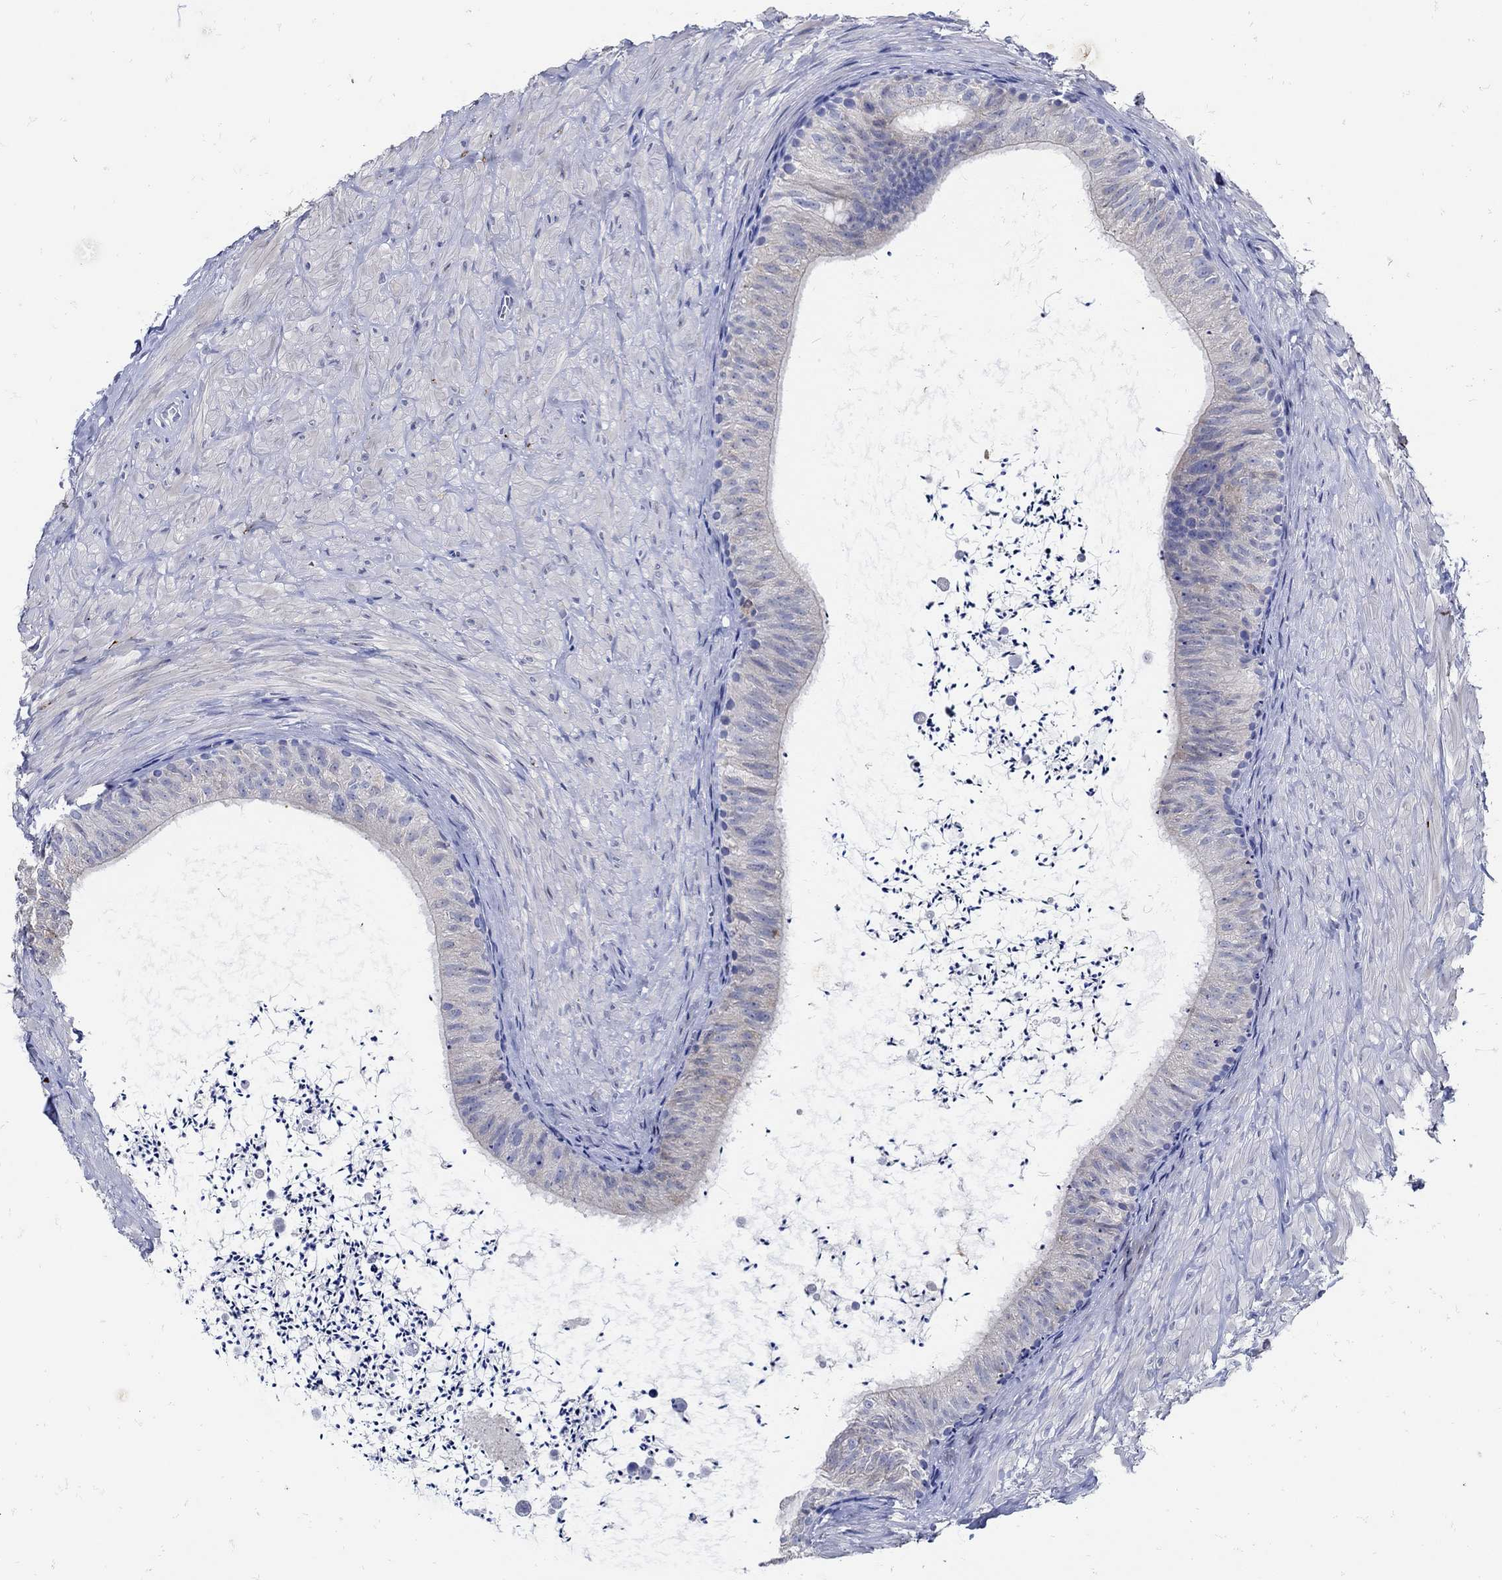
{"staining": {"intensity": "weak", "quantity": "<25%", "location": "cytoplasmic/membranous"}, "tissue": "epididymis", "cell_type": "Glandular cells", "image_type": "normal", "snomed": [{"axis": "morphology", "description": "Normal tissue, NOS"}, {"axis": "topography", "description": "Epididymis"}], "caption": "High magnification brightfield microscopy of normal epididymis stained with DAB (brown) and counterstained with hematoxylin (blue): glandular cells show no significant staining. (Brightfield microscopy of DAB (3,3'-diaminobenzidine) immunohistochemistry at high magnification).", "gene": "NOS1", "patient": {"sex": "male", "age": 32}}